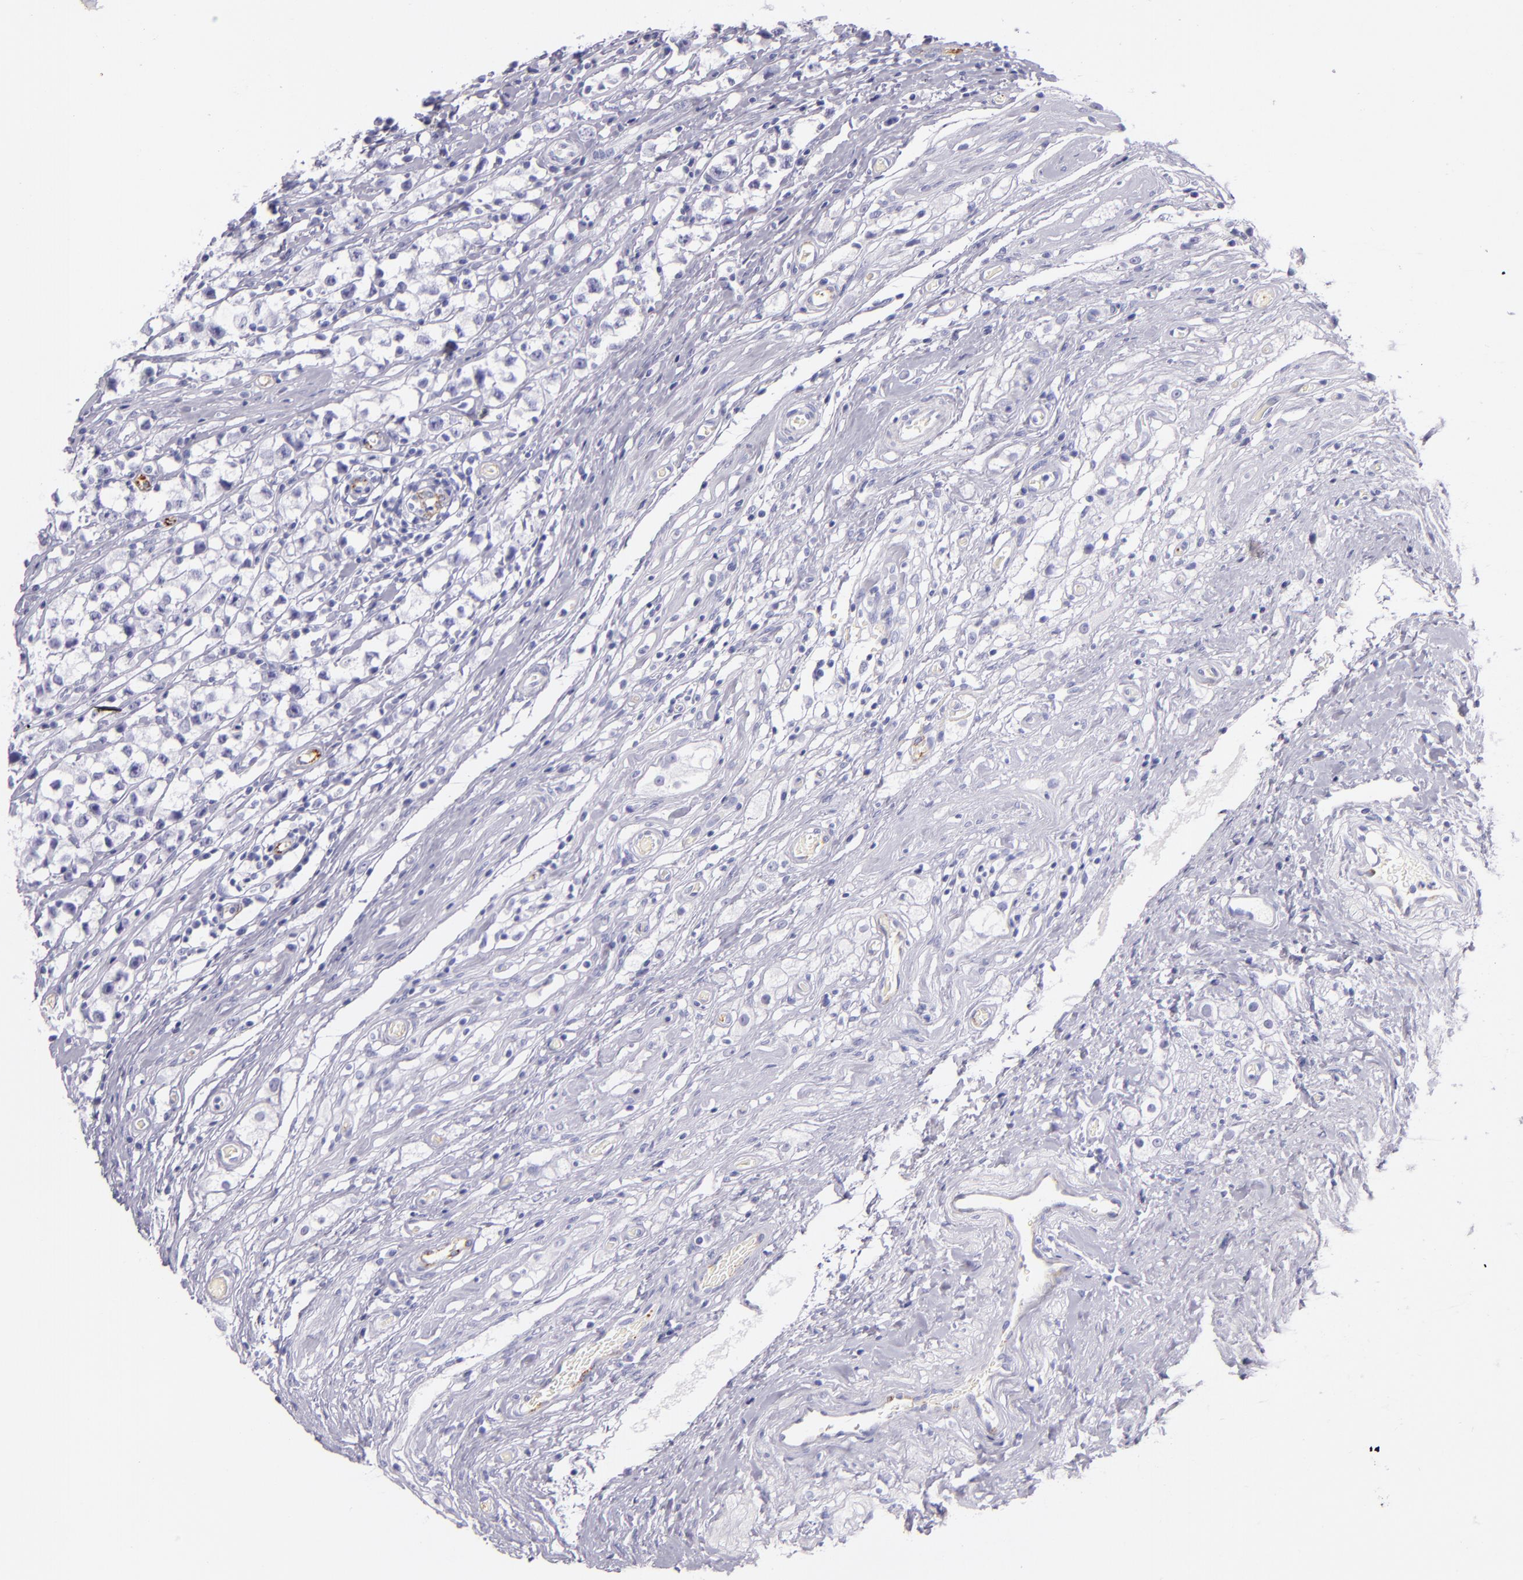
{"staining": {"intensity": "negative", "quantity": "none", "location": "none"}, "tissue": "testis cancer", "cell_type": "Tumor cells", "image_type": "cancer", "snomed": [{"axis": "morphology", "description": "Seminoma, NOS"}, {"axis": "topography", "description": "Testis"}], "caption": "Immunohistochemistry photomicrograph of neoplastic tissue: testis cancer (seminoma) stained with DAB exhibits no significant protein expression in tumor cells. (Immunohistochemistry (ihc), brightfield microscopy, high magnification).", "gene": "SELP", "patient": {"sex": "male", "age": 35}}